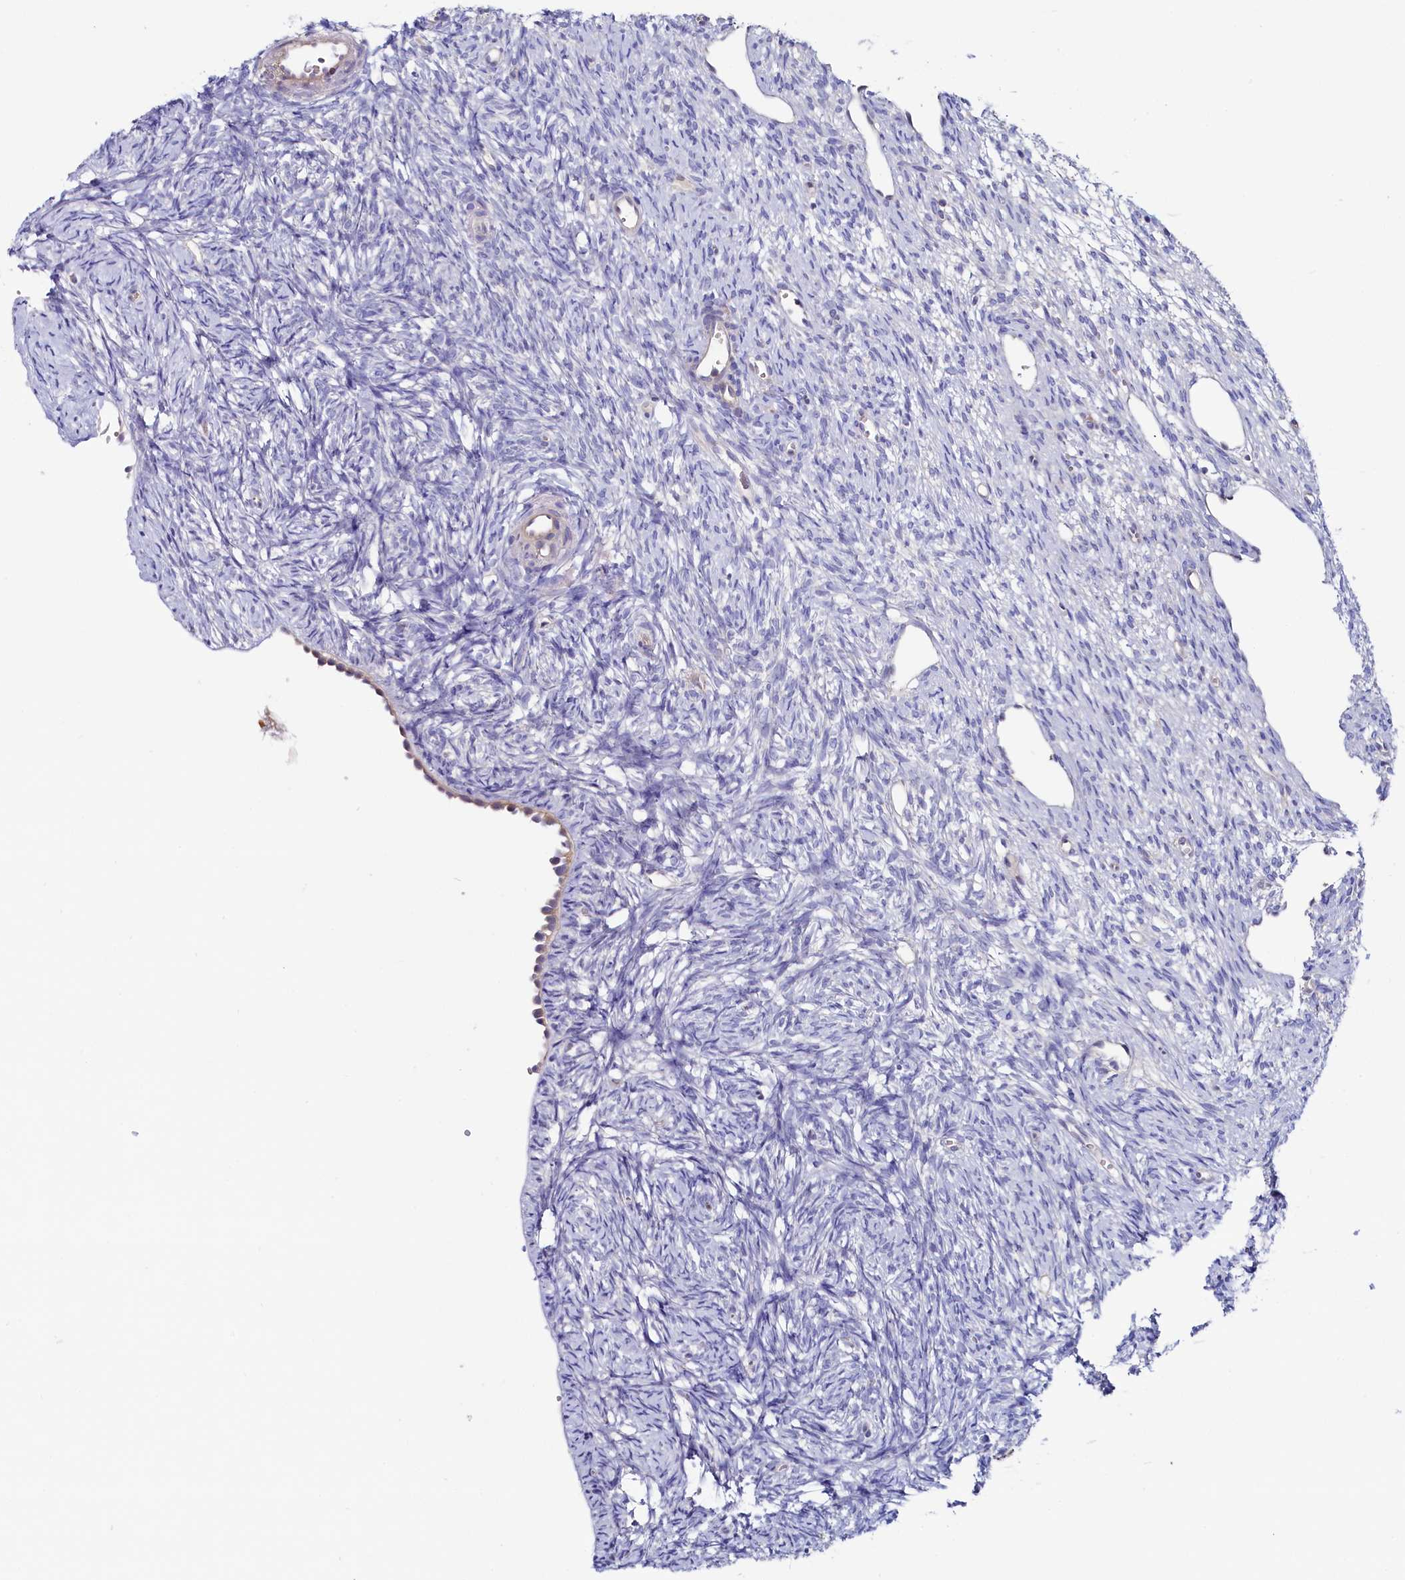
{"staining": {"intensity": "negative", "quantity": "none", "location": "none"}, "tissue": "ovary", "cell_type": "Ovarian stroma cells", "image_type": "normal", "snomed": [{"axis": "morphology", "description": "Normal tissue, NOS"}, {"axis": "topography", "description": "Ovary"}], "caption": "A high-resolution photomicrograph shows immunohistochemistry staining of benign ovary, which displays no significant expression in ovarian stroma cells. (Immunohistochemistry (ihc), brightfield microscopy, high magnification).", "gene": "ASTE1", "patient": {"sex": "female", "age": 51}}